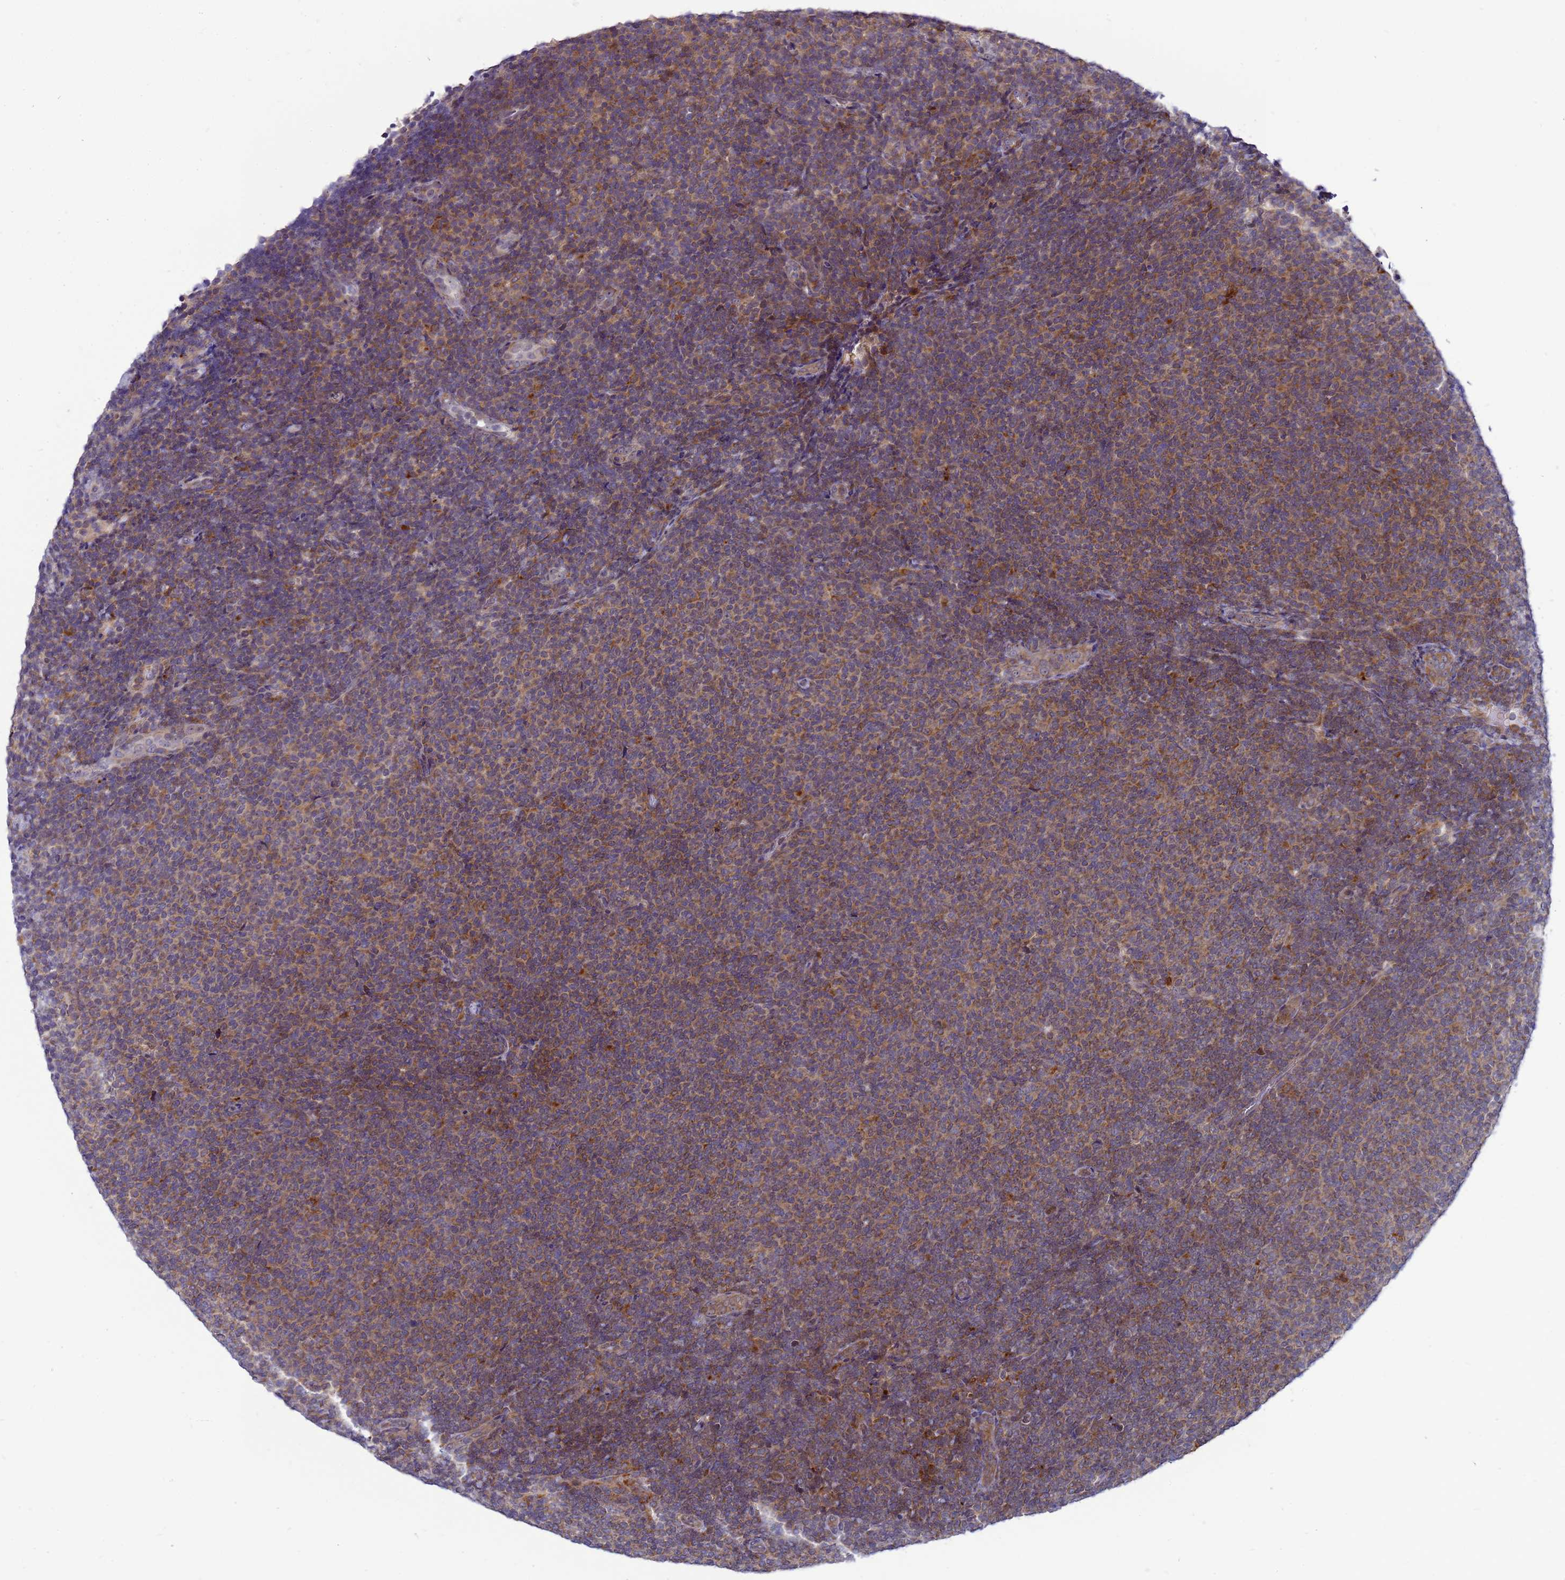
{"staining": {"intensity": "moderate", "quantity": "25%-75%", "location": "cytoplasmic/membranous"}, "tissue": "lymphoma", "cell_type": "Tumor cells", "image_type": "cancer", "snomed": [{"axis": "morphology", "description": "Malignant lymphoma, non-Hodgkin's type, Low grade"}, {"axis": "topography", "description": "Lymph node"}], "caption": "Human lymphoma stained with a brown dye reveals moderate cytoplasmic/membranous positive staining in approximately 25%-75% of tumor cells.", "gene": "C12orf43", "patient": {"sex": "male", "age": 66}}